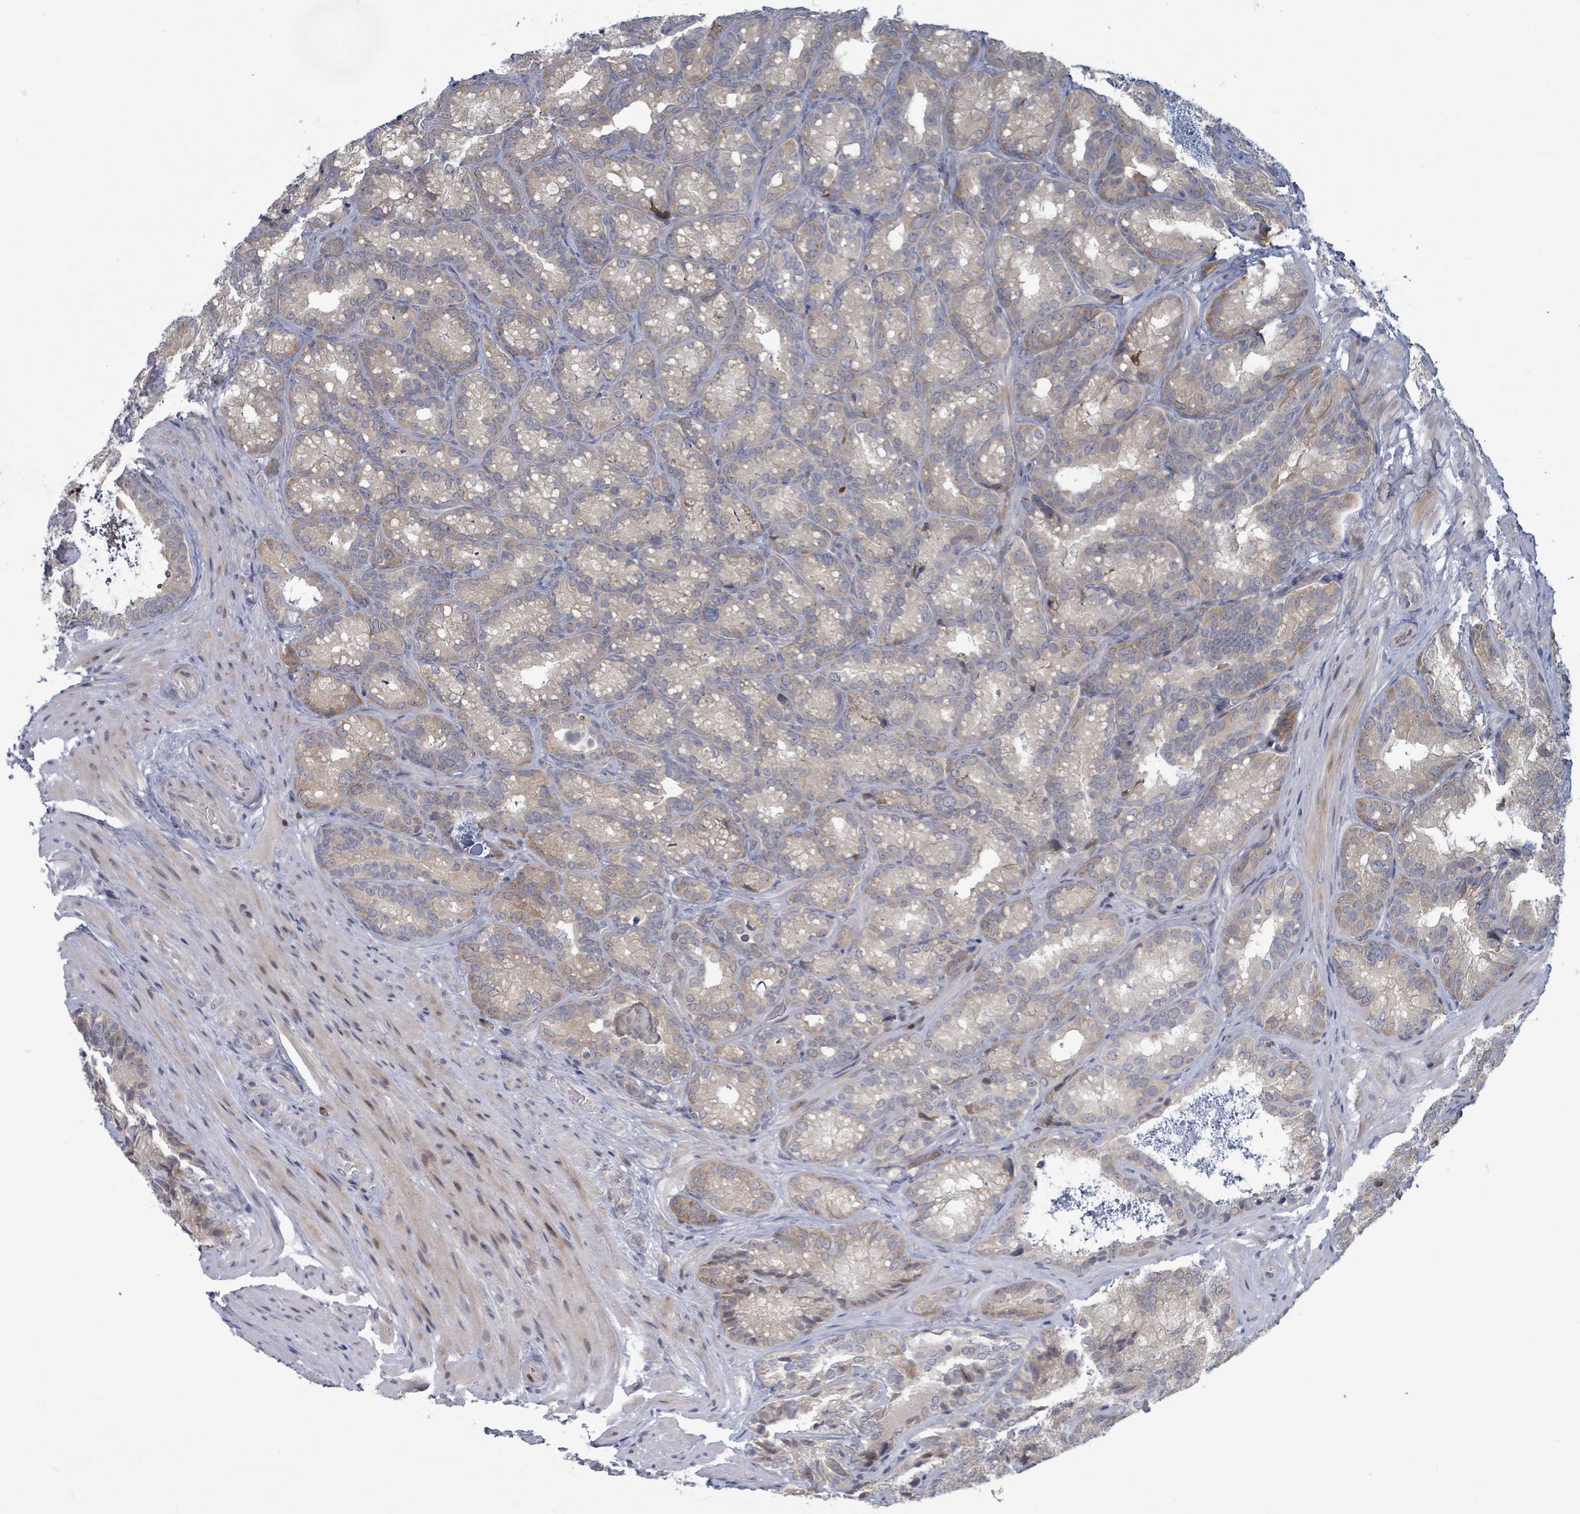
{"staining": {"intensity": "moderate", "quantity": "25%-75%", "location": "cytoplasmic/membranous"}, "tissue": "seminal vesicle", "cell_type": "Glandular cells", "image_type": "normal", "snomed": [{"axis": "morphology", "description": "Normal tissue, NOS"}, {"axis": "topography", "description": "Seminal veicle"}], "caption": "IHC of benign human seminal vesicle shows medium levels of moderate cytoplasmic/membranous staining in approximately 25%-75% of glandular cells.", "gene": "RPL32", "patient": {"sex": "male", "age": 58}}